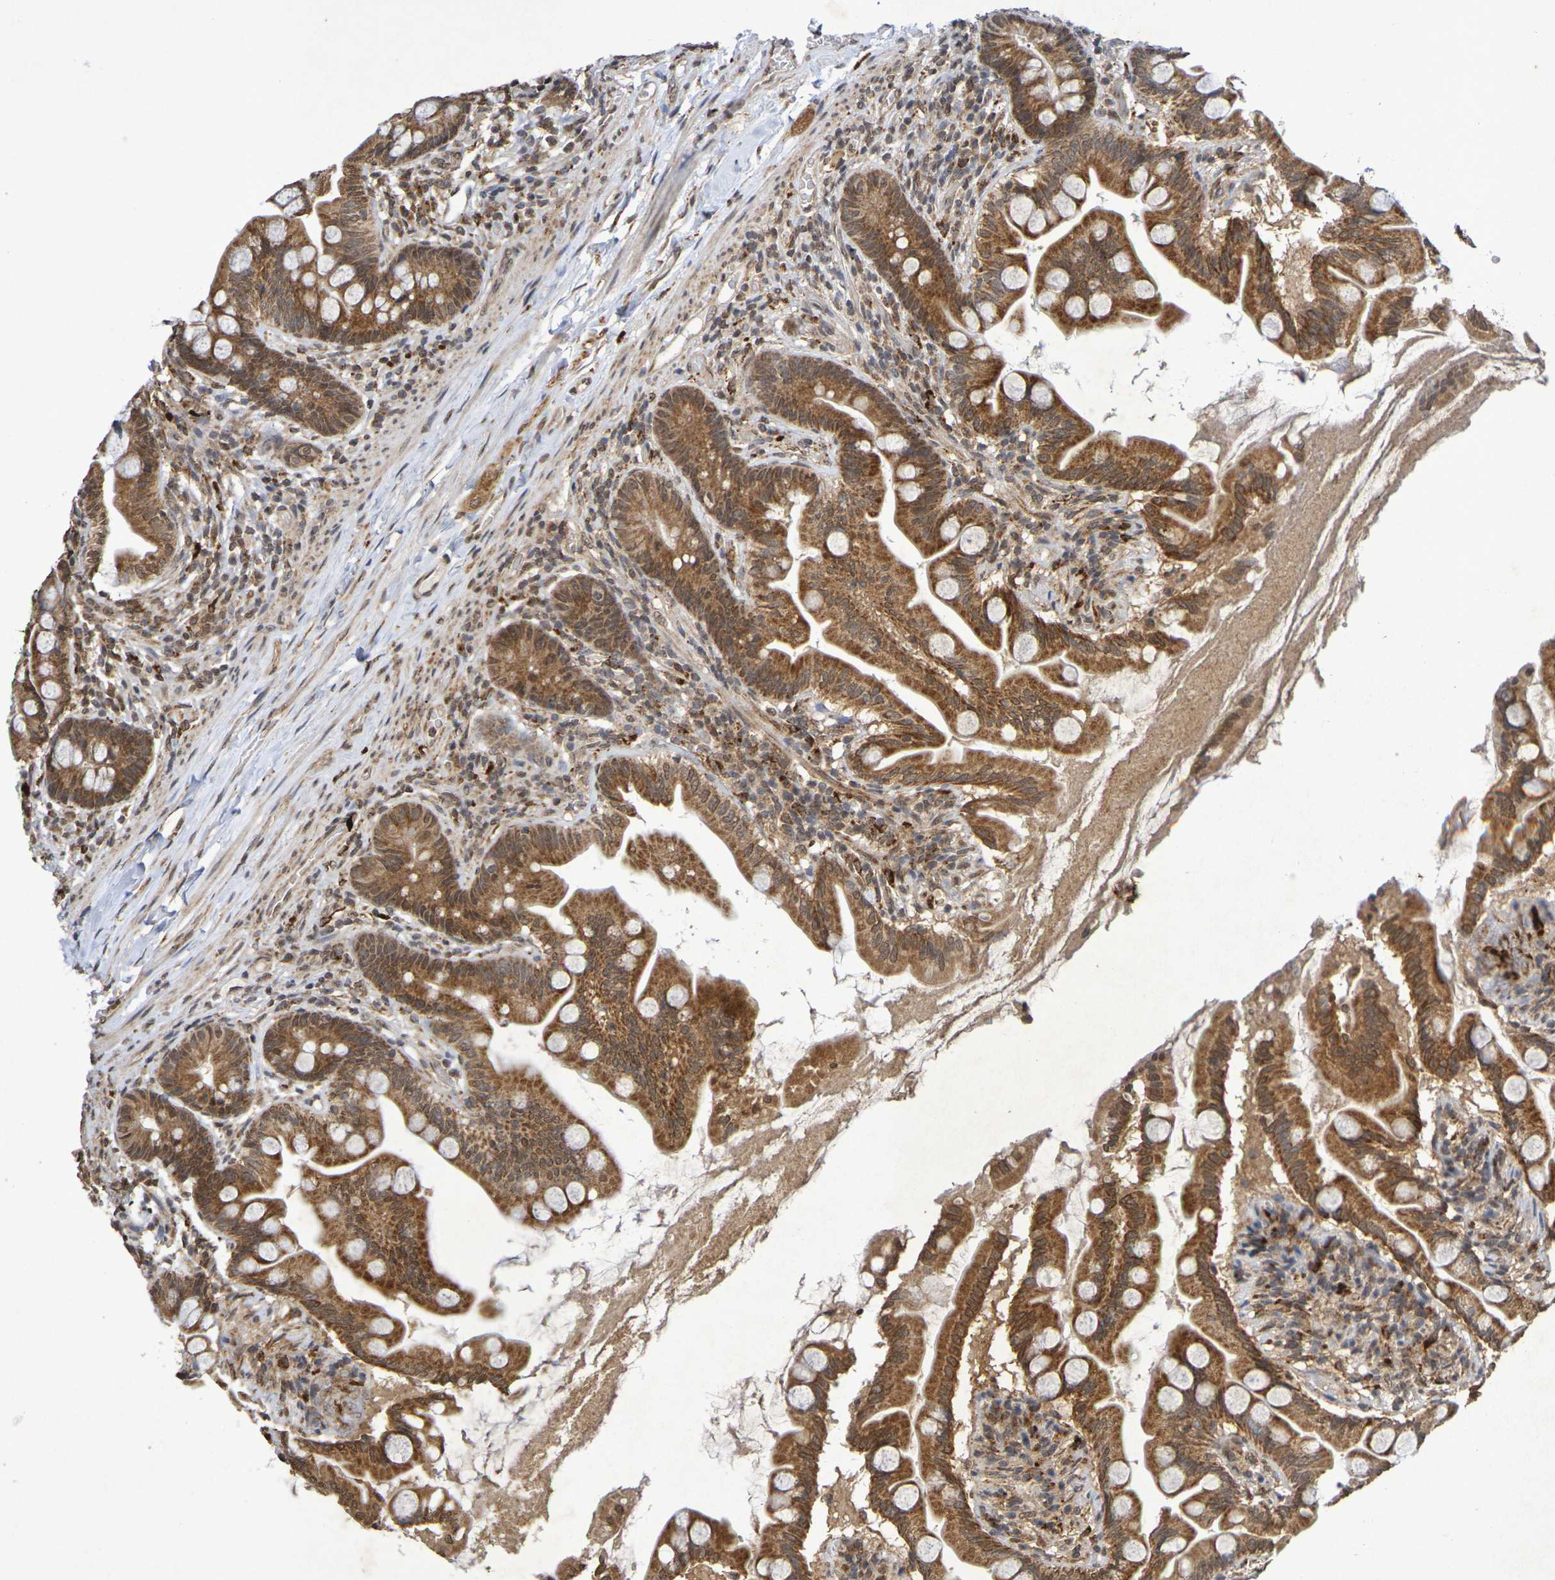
{"staining": {"intensity": "strong", "quantity": ">75%", "location": "cytoplasmic/membranous"}, "tissue": "small intestine", "cell_type": "Glandular cells", "image_type": "normal", "snomed": [{"axis": "morphology", "description": "Normal tissue, NOS"}, {"axis": "topography", "description": "Small intestine"}], "caption": "This micrograph demonstrates unremarkable small intestine stained with immunohistochemistry to label a protein in brown. The cytoplasmic/membranous of glandular cells show strong positivity for the protein. Nuclei are counter-stained blue.", "gene": "GUCY1A2", "patient": {"sex": "female", "age": 56}}